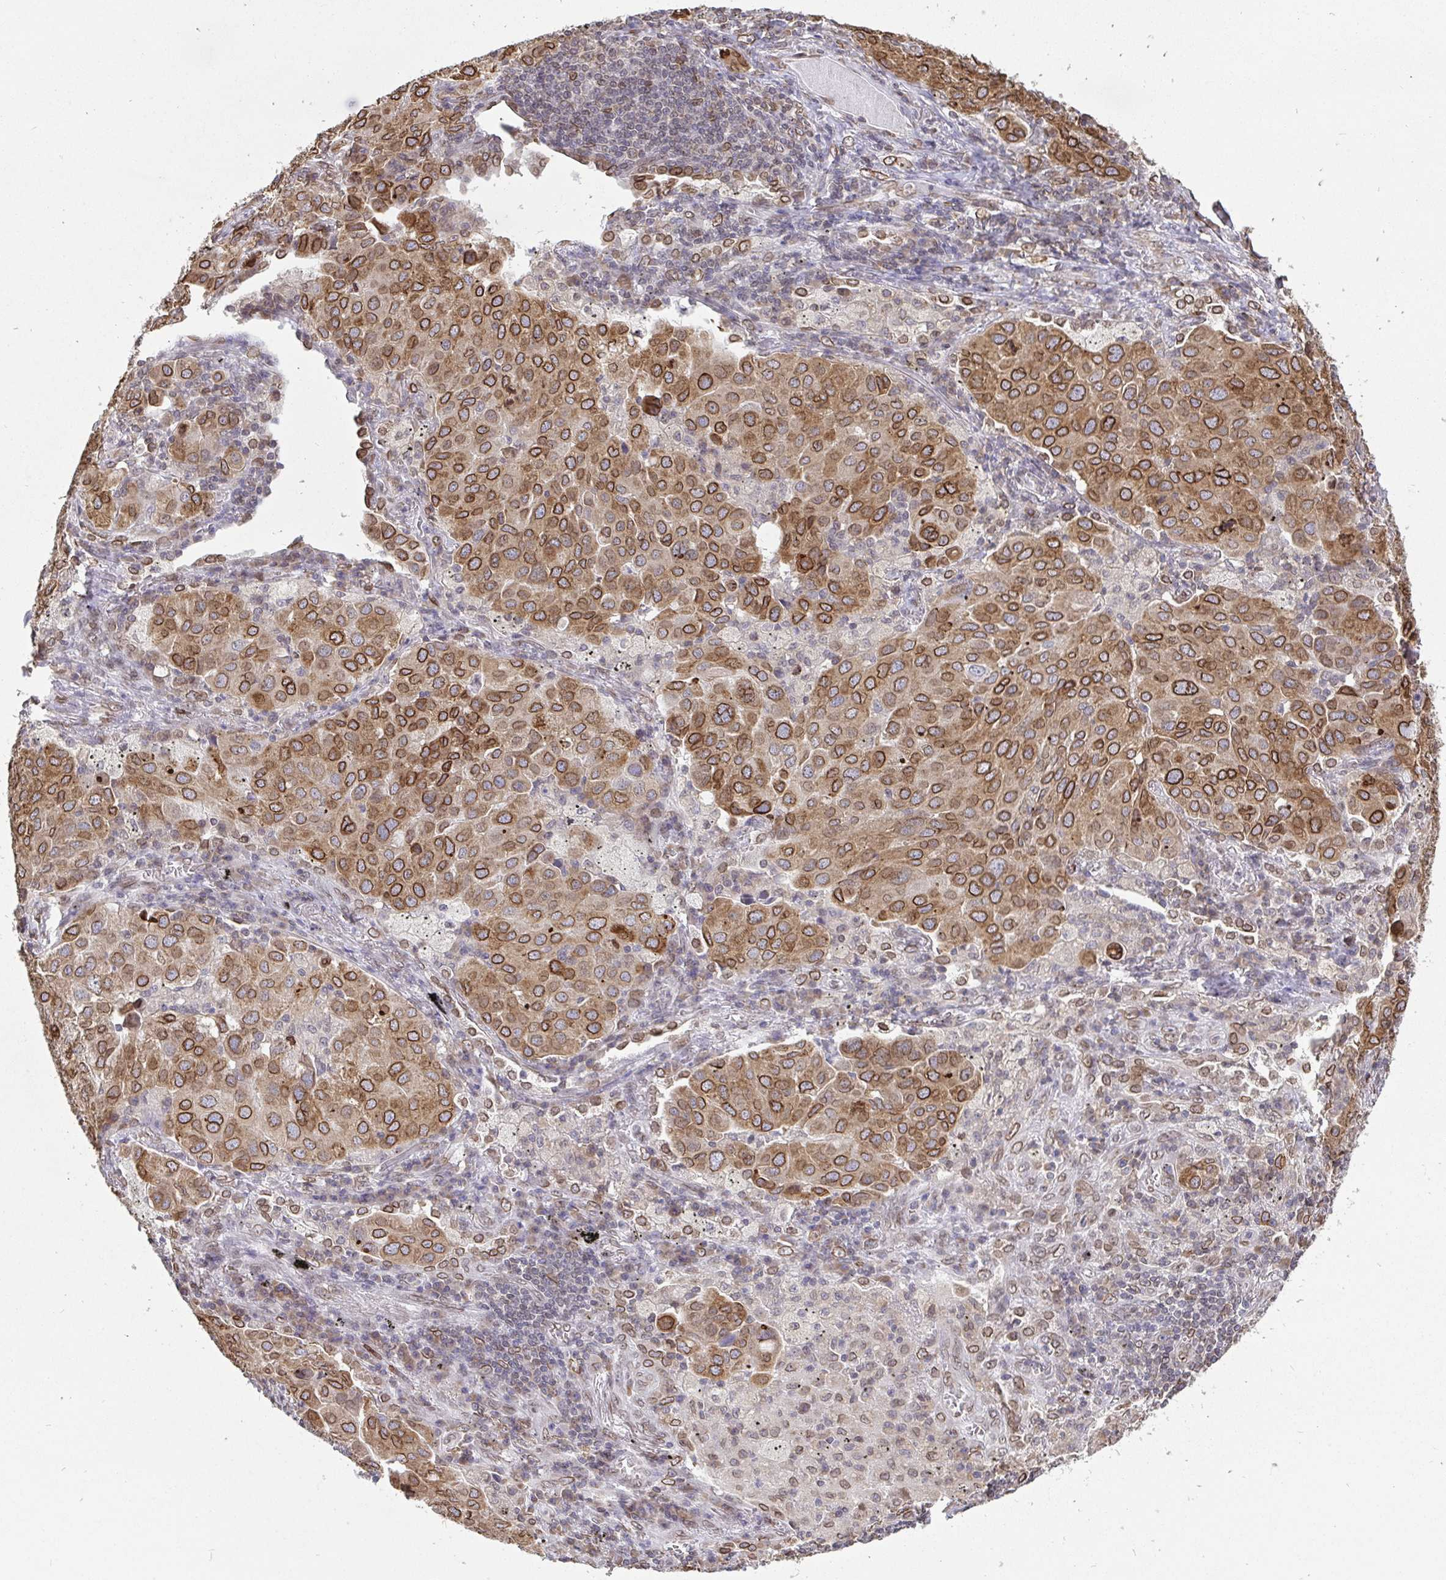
{"staining": {"intensity": "moderate", "quantity": ">75%", "location": "cytoplasmic/membranous,nuclear"}, "tissue": "lung cancer", "cell_type": "Tumor cells", "image_type": "cancer", "snomed": [{"axis": "morphology", "description": "Adenocarcinoma, NOS"}, {"axis": "morphology", "description": "Adenocarcinoma, metastatic, NOS"}, {"axis": "topography", "description": "Lymph node"}, {"axis": "topography", "description": "Lung"}], "caption": "The micrograph exhibits staining of adenocarcinoma (lung), revealing moderate cytoplasmic/membranous and nuclear protein positivity (brown color) within tumor cells.", "gene": "EMD", "patient": {"sex": "female", "age": 65}}